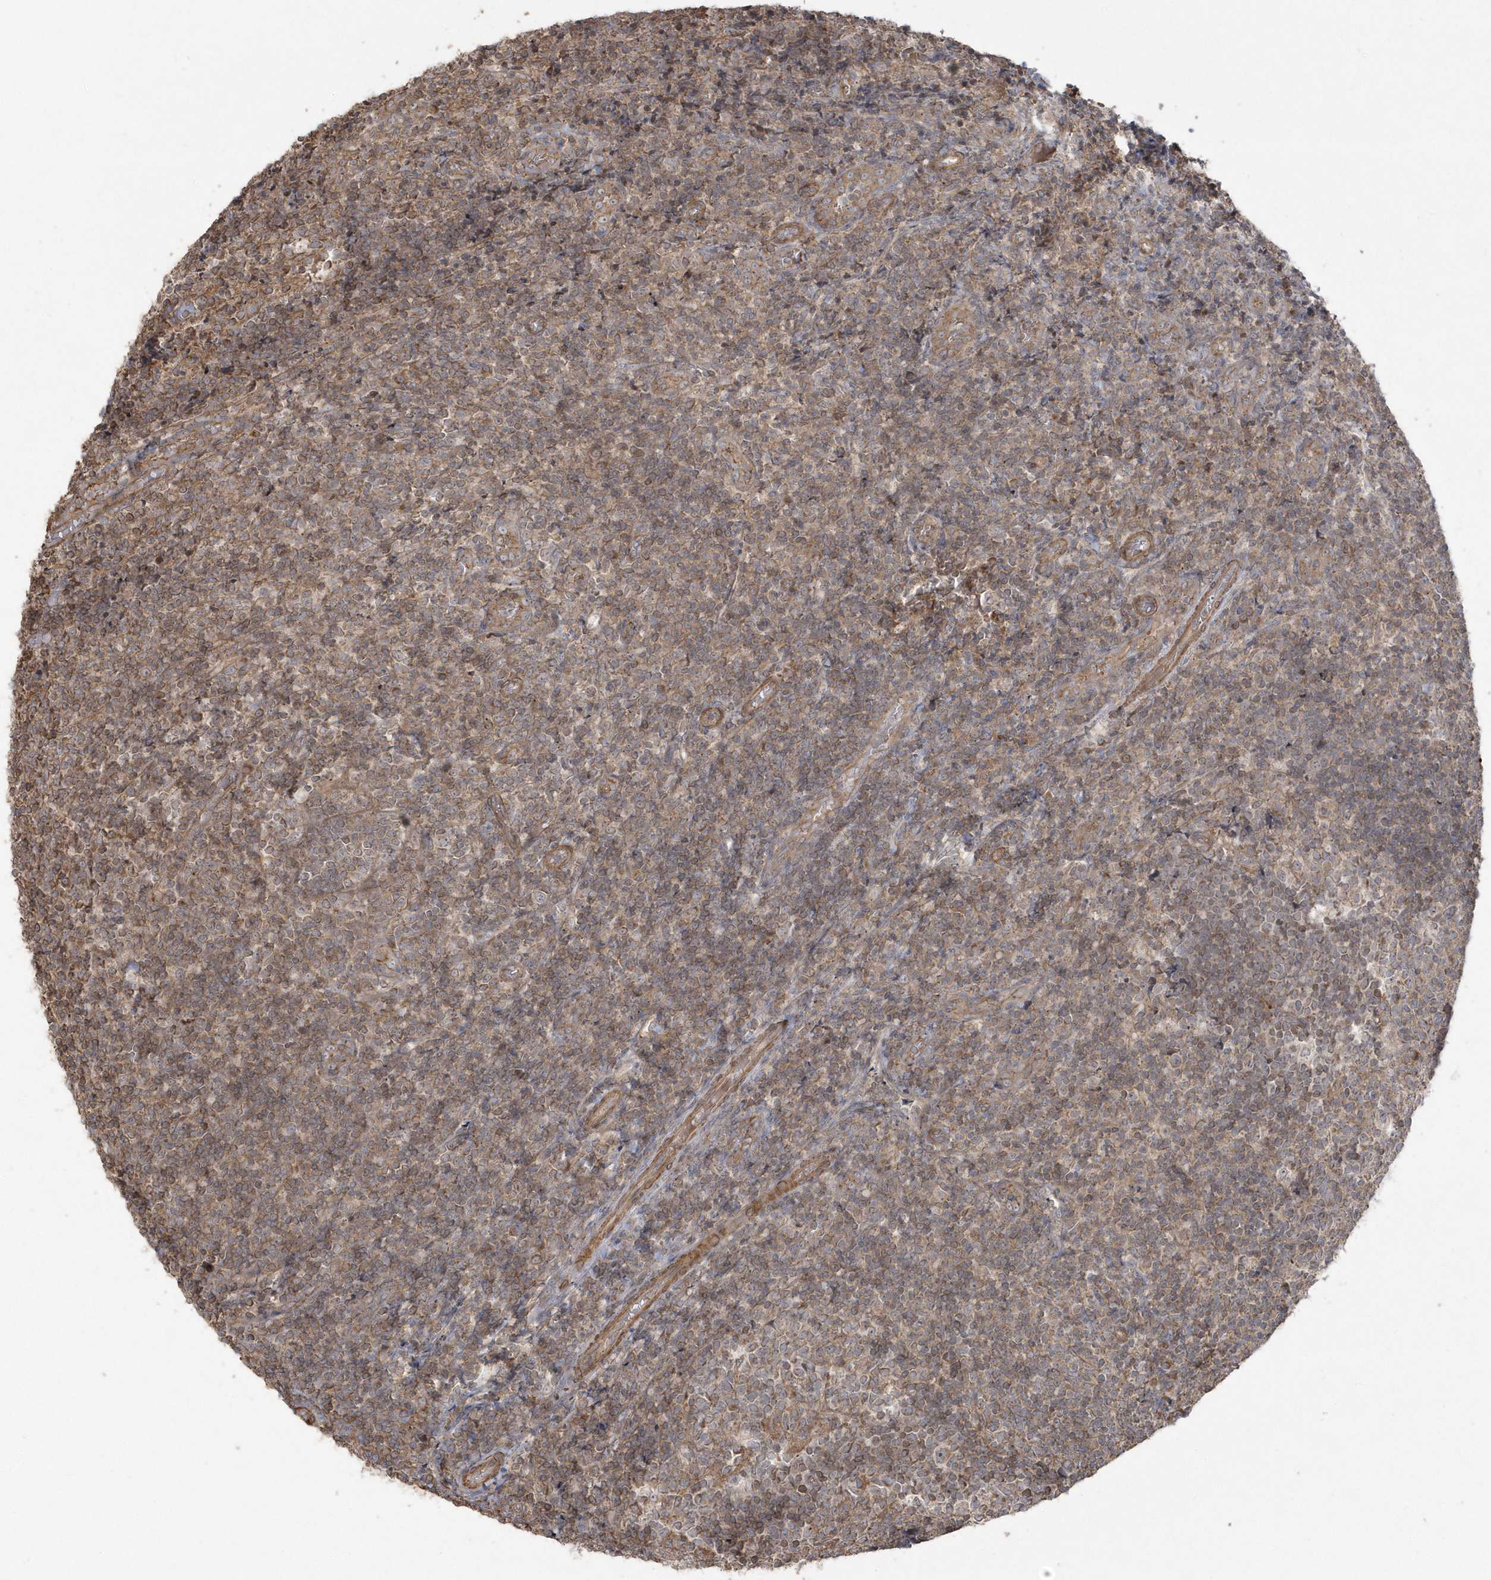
{"staining": {"intensity": "weak", "quantity": "25%-75%", "location": "cytoplasmic/membranous"}, "tissue": "tonsil", "cell_type": "Germinal center cells", "image_type": "normal", "snomed": [{"axis": "morphology", "description": "Normal tissue, NOS"}, {"axis": "topography", "description": "Tonsil"}], "caption": "A micrograph of tonsil stained for a protein demonstrates weak cytoplasmic/membranous brown staining in germinal center cells. The staining was performed using DAB (3,3'-diaminobenzidine), with brown indicating positive protein expression. Nuclei are stained blue with hematoxylin.", "gene": "ARMC8", "patient": {"sex": "female", "age": 19}}